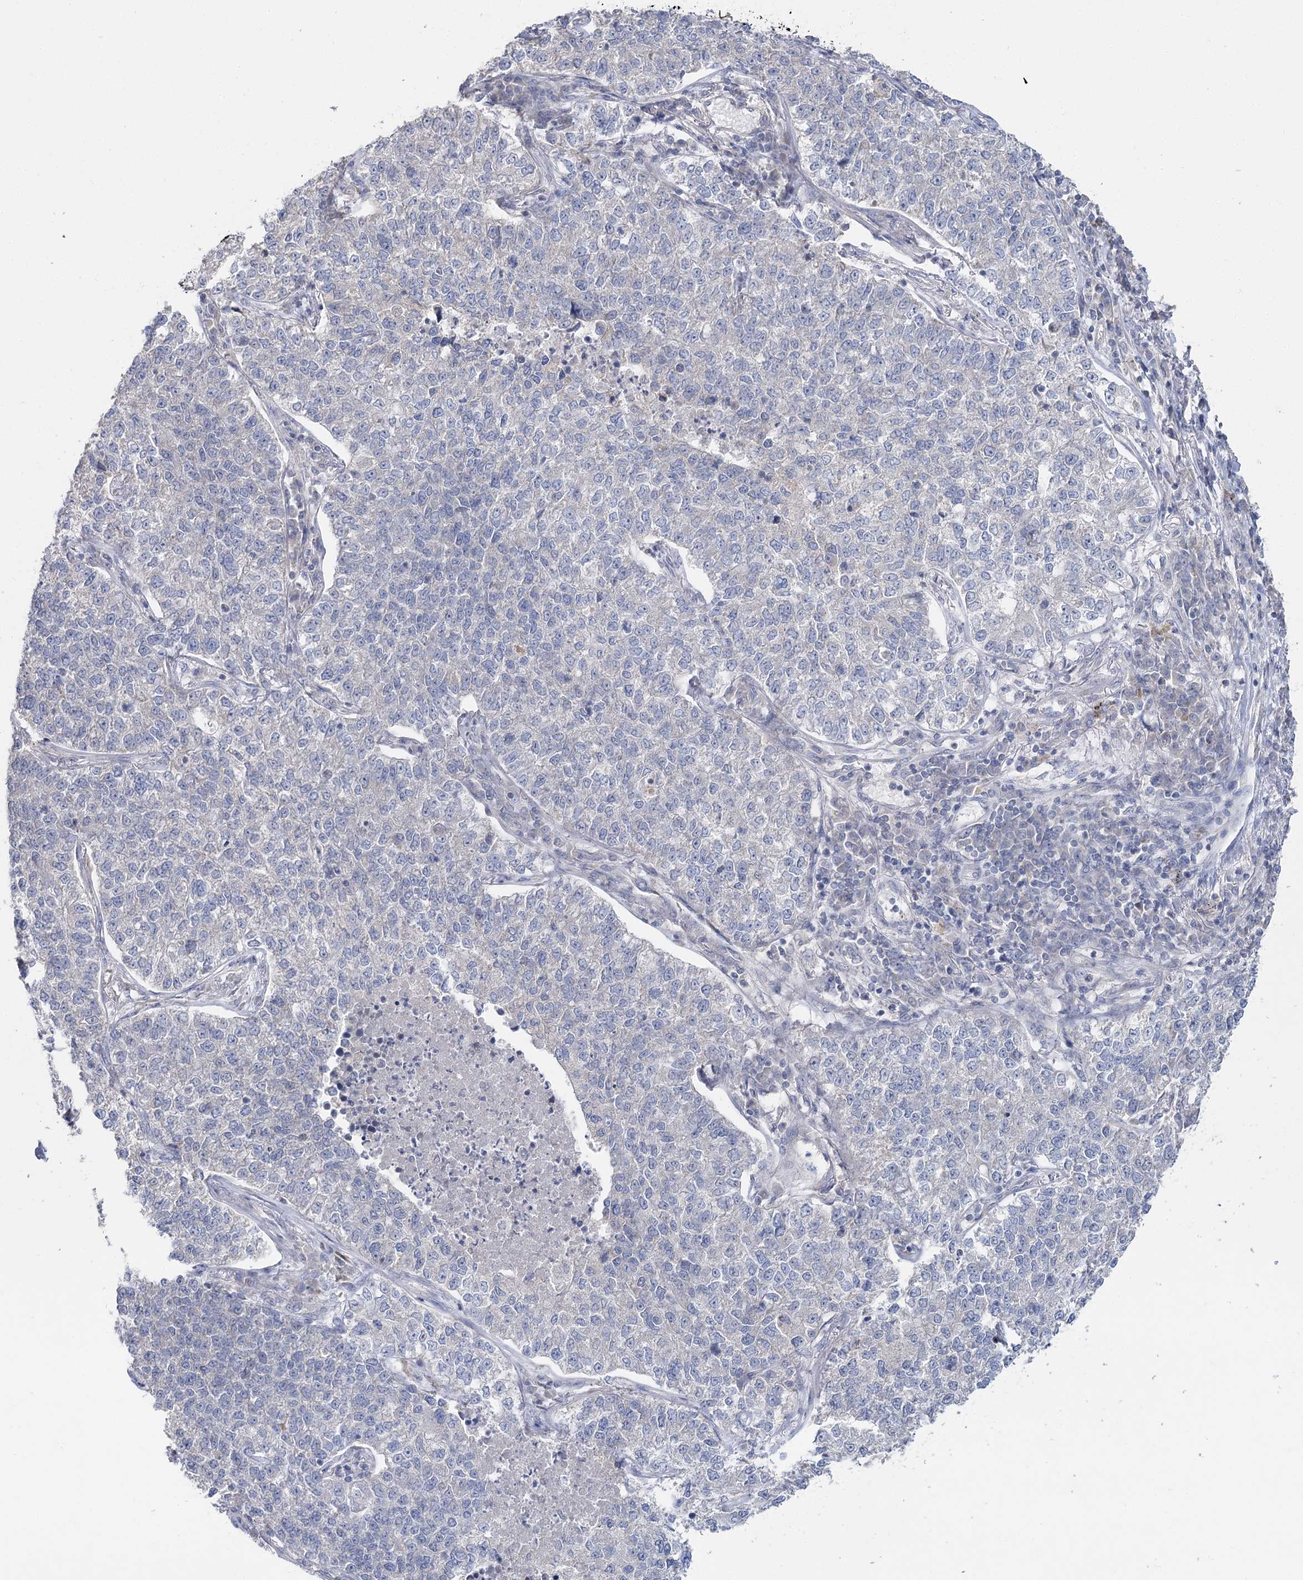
{"staining": {"intensity": "negative", "quantity": "none", "location": "none"}, "tissue": "lung cancer", "cell_type": "Tumor cells", "image_type": "cancer", "snomed": [{"axis": "morphology", "description": "Adenocarcinoma, NOS"}, {"axis": "topography", "description": "Lung"}], "caption": "There is no significant expression in tumor cells of lung cancer.", "gene": "TMEM187", "patient": {"sex": "male", "age": 49}}